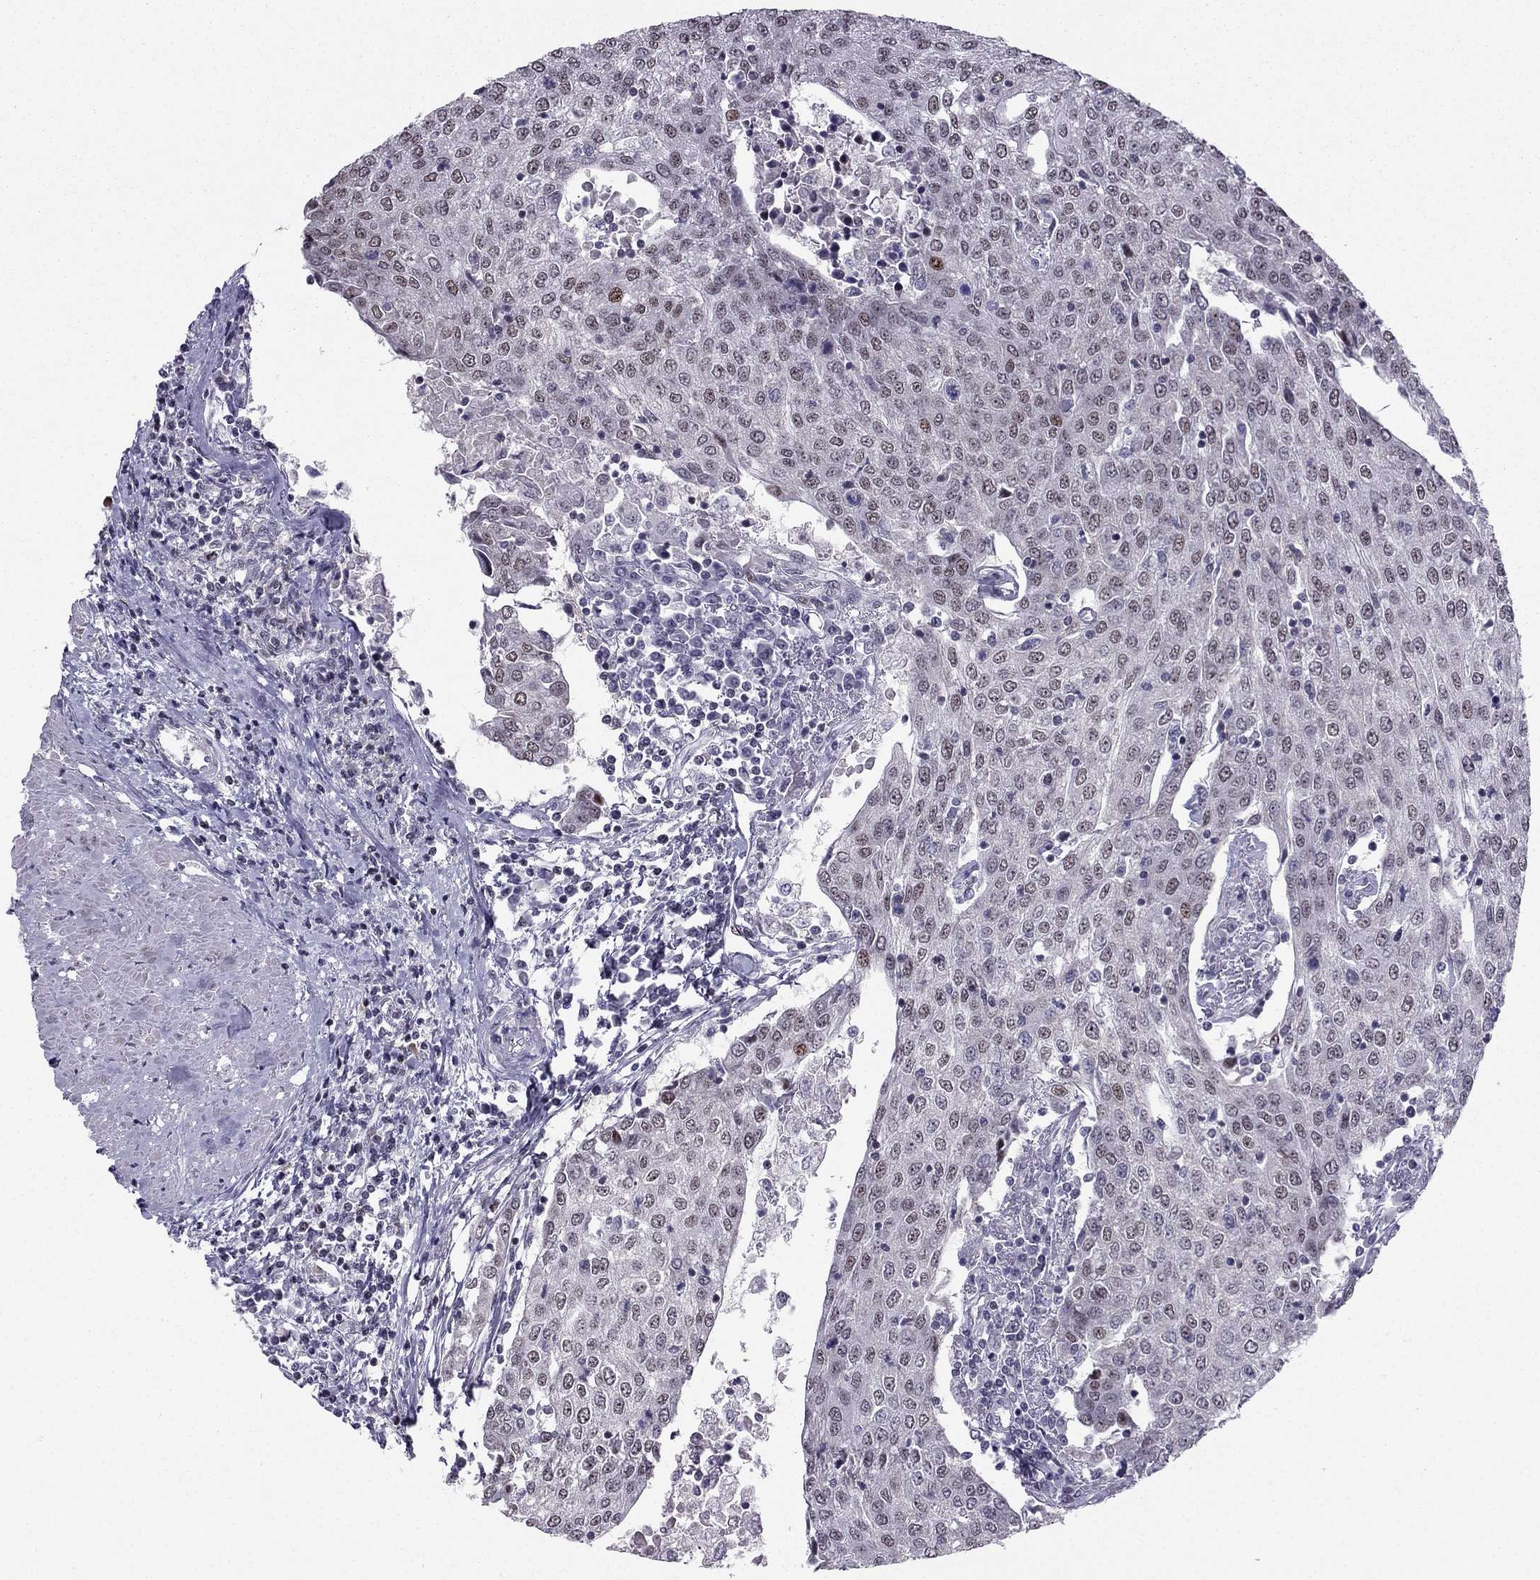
{"staining": {"intensity": "weak", "quantity": "<25%", "location": "nuclear"}, "tissue": "urothelial cancer", "cell_type": "Tumor cells", "image_type": "cancer", "snomed": [{"axis": "morphology", "description": "Urothelial carcinoma, High grade"}, {"axis": "topography", "description": "Urinary bladder"}], "caption": "Tumor cells show no significant staining in high-grade urothelial carcinoma.", "gene": "RPRD2", "patient": {"sex": "female", "age": 85}}